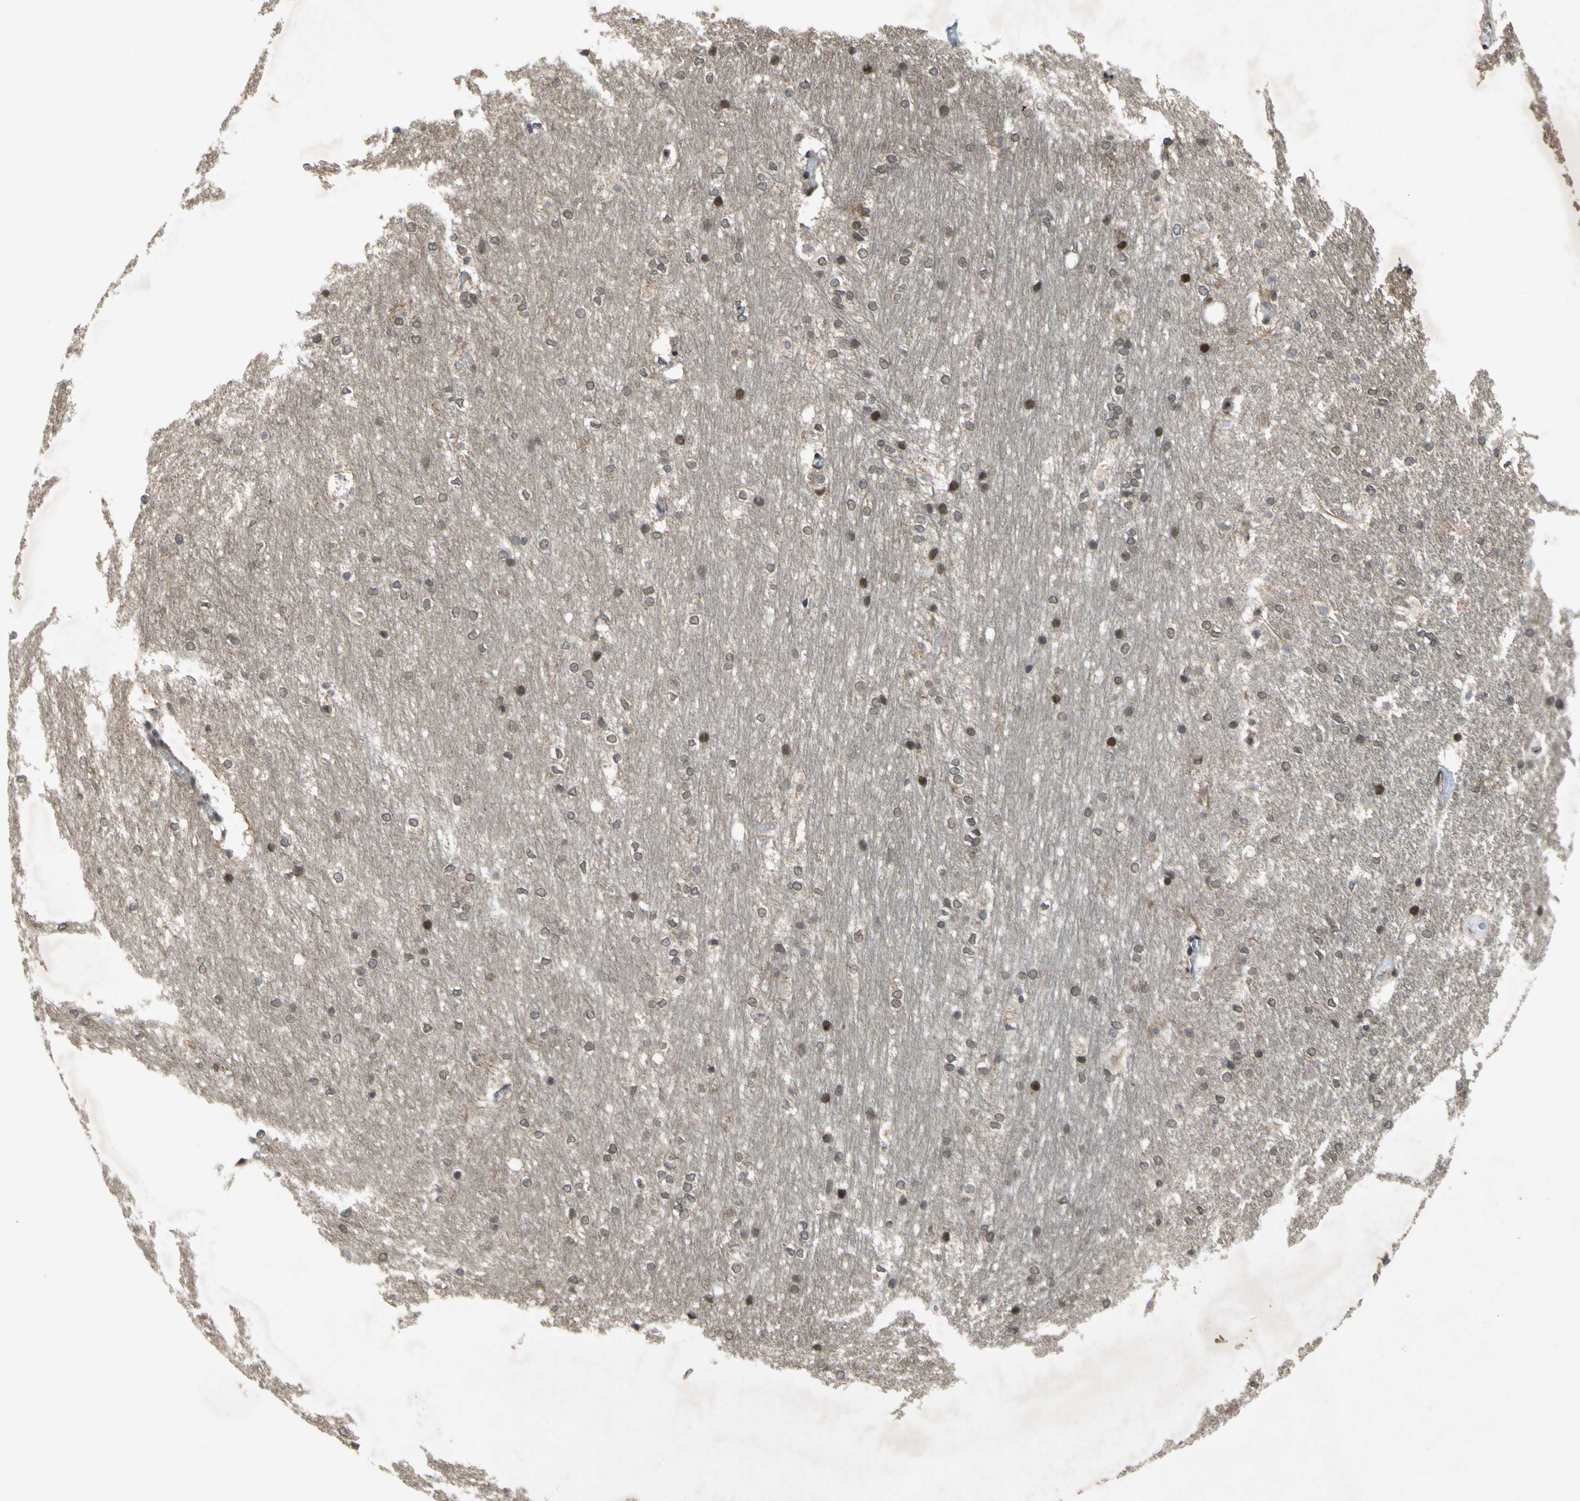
{"staining": {"intensity": "weak", "quantity": "25%-75%", "location": "nuclear"}, "tissue": "hippocampus", "cell_type": "Glial cells", "image_type": "normal", "snomed": [{"axis": "morphology", "description": "Normal tissue, NOS"}, {"axis": "topography", "description": "Hippocampus"}], "caption": "An immunohistochemistry (IHC) image of benign tissue is shown. Protein staining in brown shows weak nuclear positivity in hippocampus within glial cells. Ihc stains the protein of interest in brown and the nuclei are stained blue.", "gene": "XPO1", "patient": {"sex": "female", "age": 19}}